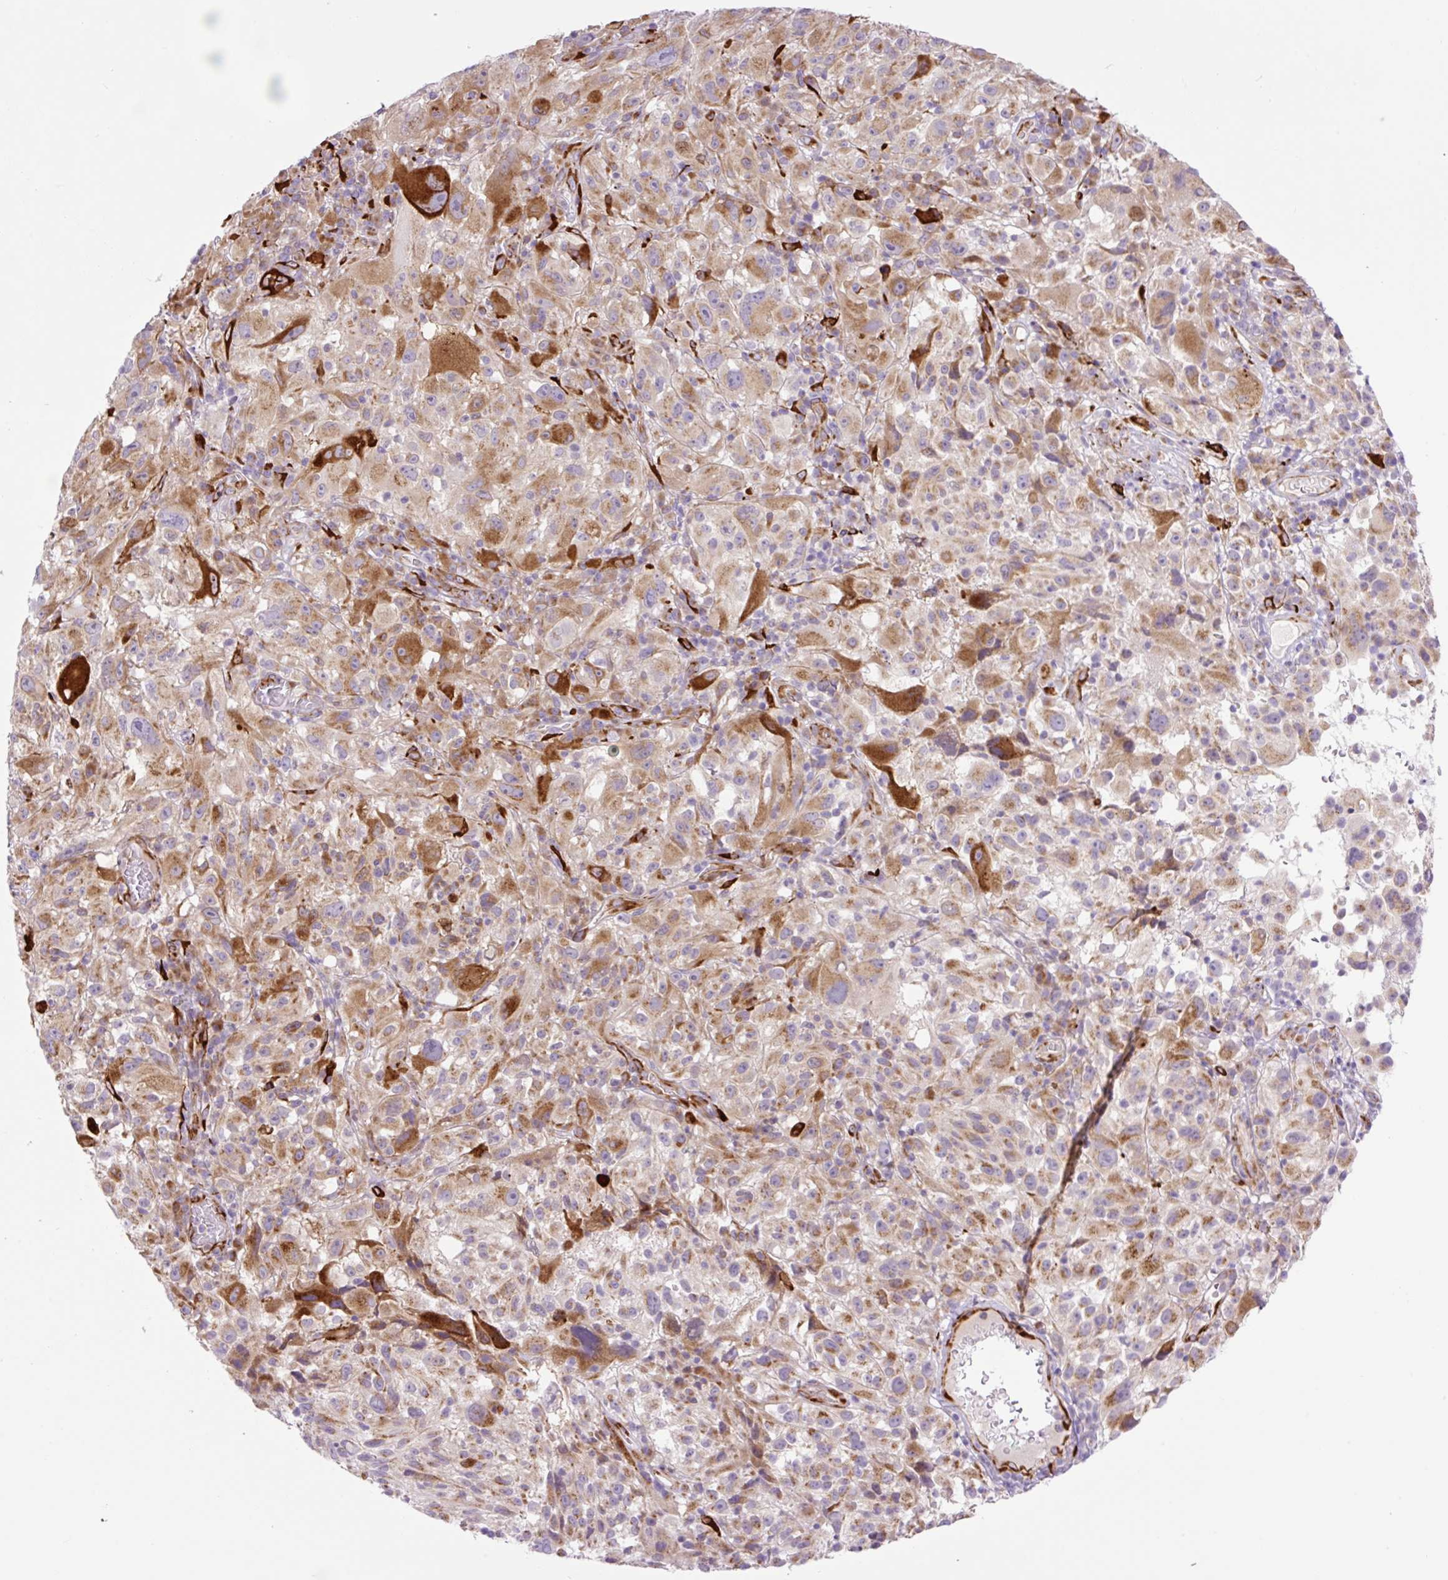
{"staining": {"intensity": "strong", "quantity": "<25%", "location": "cytoplasmic/membranous"}, "tissue": "melanoma", "cell_type": "Tumor cells", "image_type": "cancer", "snomed": [{"axis": "morphology", "description": "Malignant melanoma, NOS"}, {"axis": "topography", "description": "Skin"}], "caption": "IHC of human malignant melanoma demonstrates medium levels of strong cytoplasmic/membranous staining in about <25% of tumor cells.", "gene": "RAB30", "patient": {"sex": "female", "age": 71}}